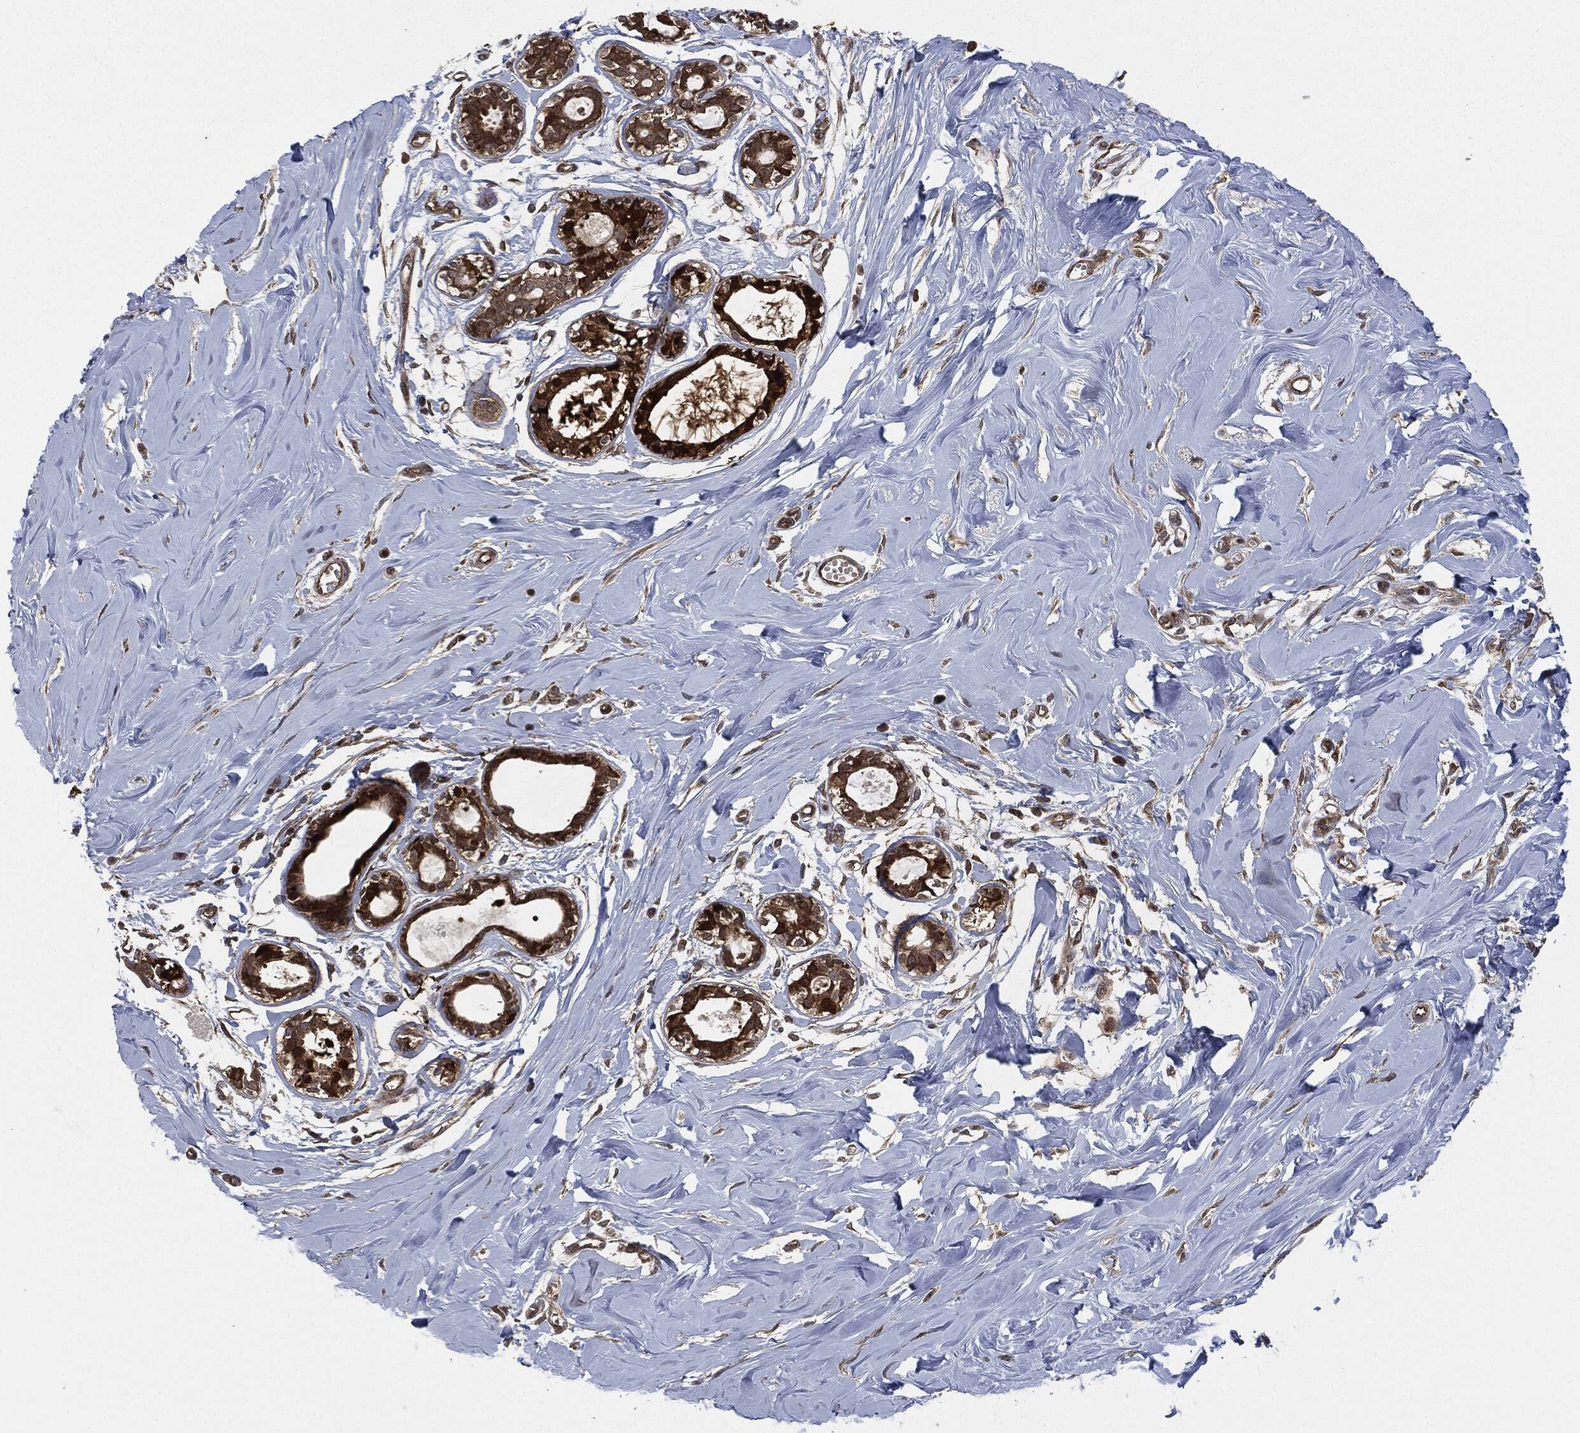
{"staining": {"intensity": "moderate", "quantity": "<25%", "location": "cytoplasmic/membranous"}, "tissue": "soft tissue", "cell_type": "Fibroblasts", "image_type": "normal", "snomed": [{"axis": "morphology", "description": "Normal tissue, NOS"}, {"axis": "topography", "description": "Breast"}], "caption": "Protein analysis of normal soft tissue demonstrates moderate cytoplasmic/membranous staining in approximately <25% of fibroblasts.", "gene": "HRAS", "patient": {"sex": "female", "age": 49}}